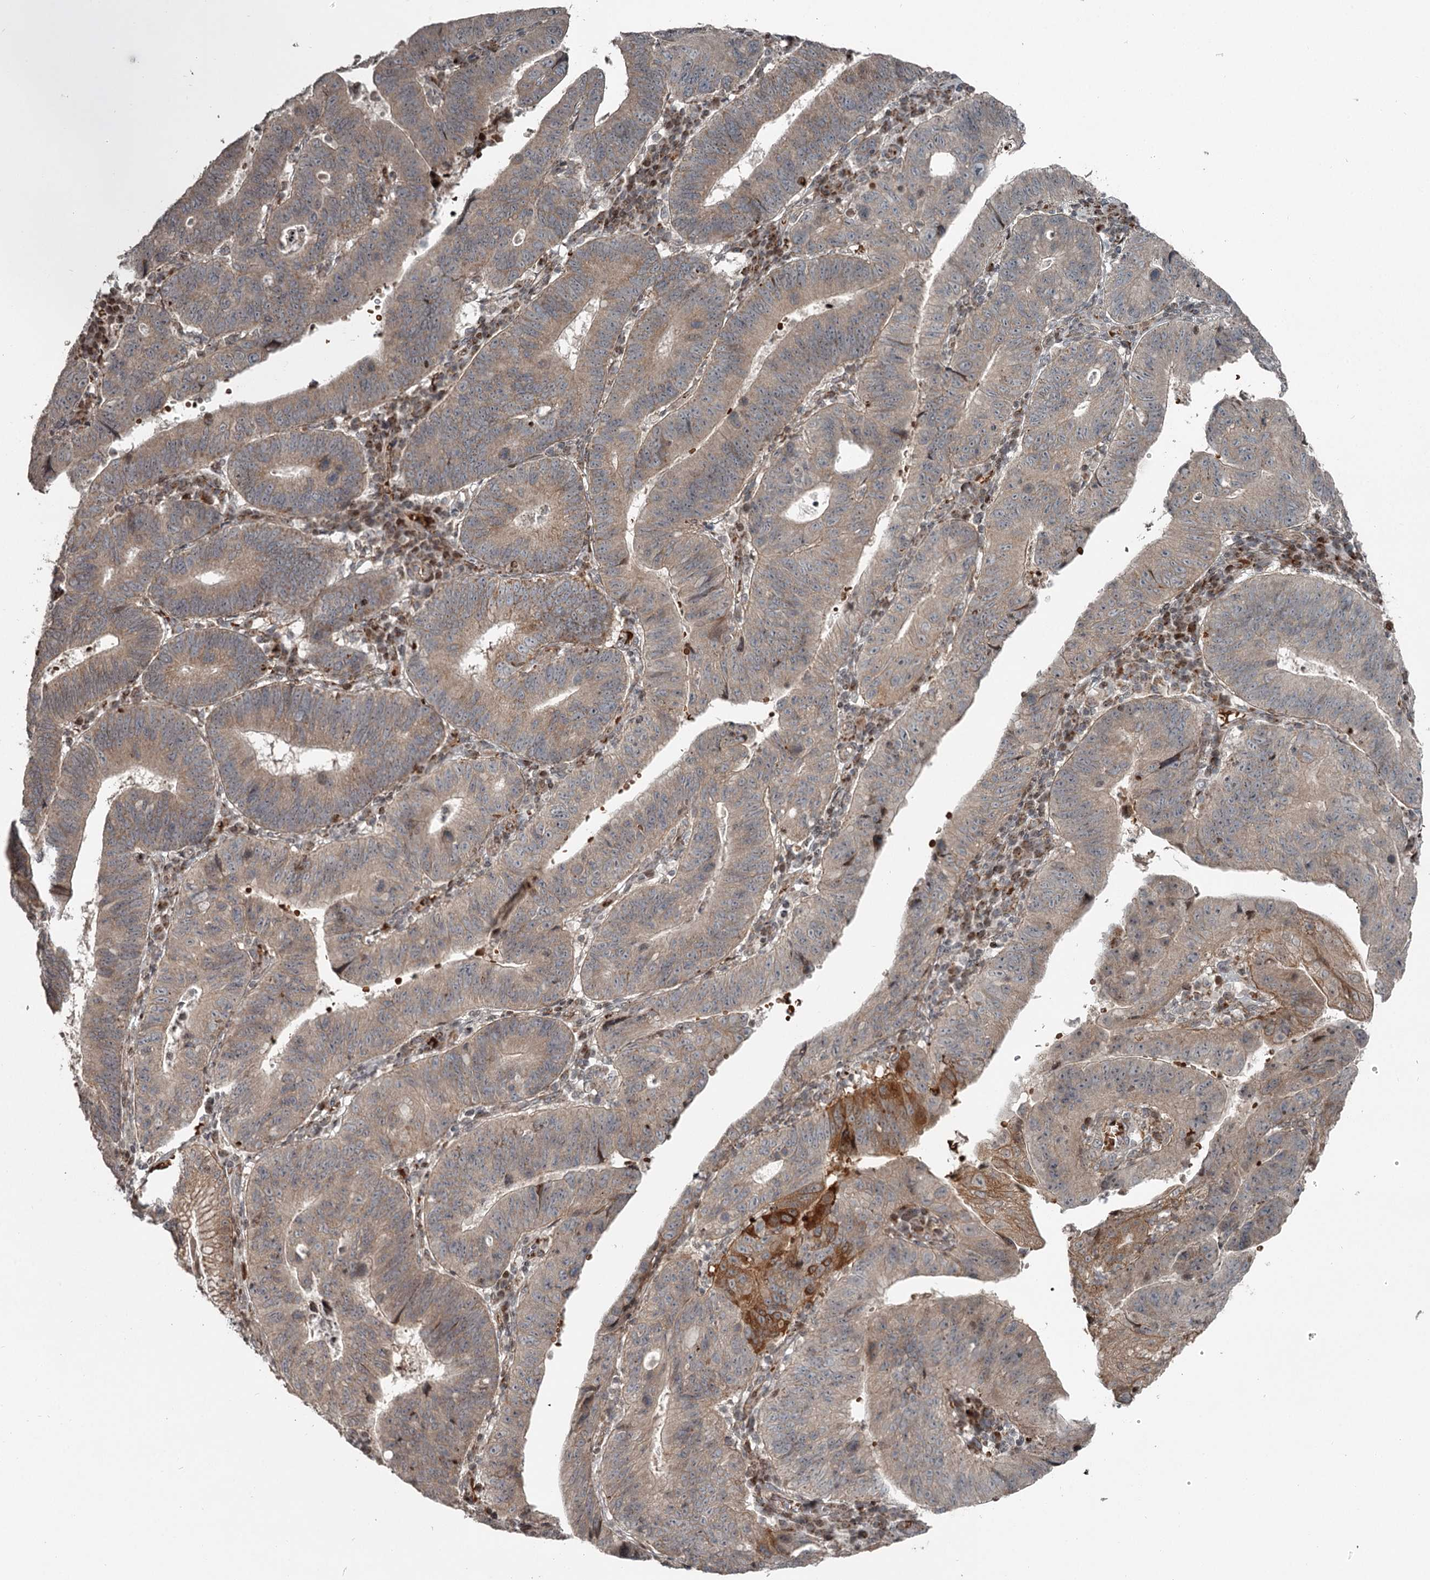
{"staining": {"intensity": "moderate", "quantity": ">75%", "location": "cytoplasmic/membranous"}, "tissue": "stomach cancer", "cell_type": "Tumor cells", "image_type": "cancer", "snomed": [{"axis": "morphology", "description": "Adenocarcinoma, NOS"}, {"axis": "topography", "description": "Stomach"}], "caption": "Immunohistochemical staining of adenocarcinoma (stomach) shows medium levels of moderate cytoplasmic/membranous protein expression in about >75% of tumor cells.", "gene": "RASSF8", "patient": {"sex": "male", "age": 59}}